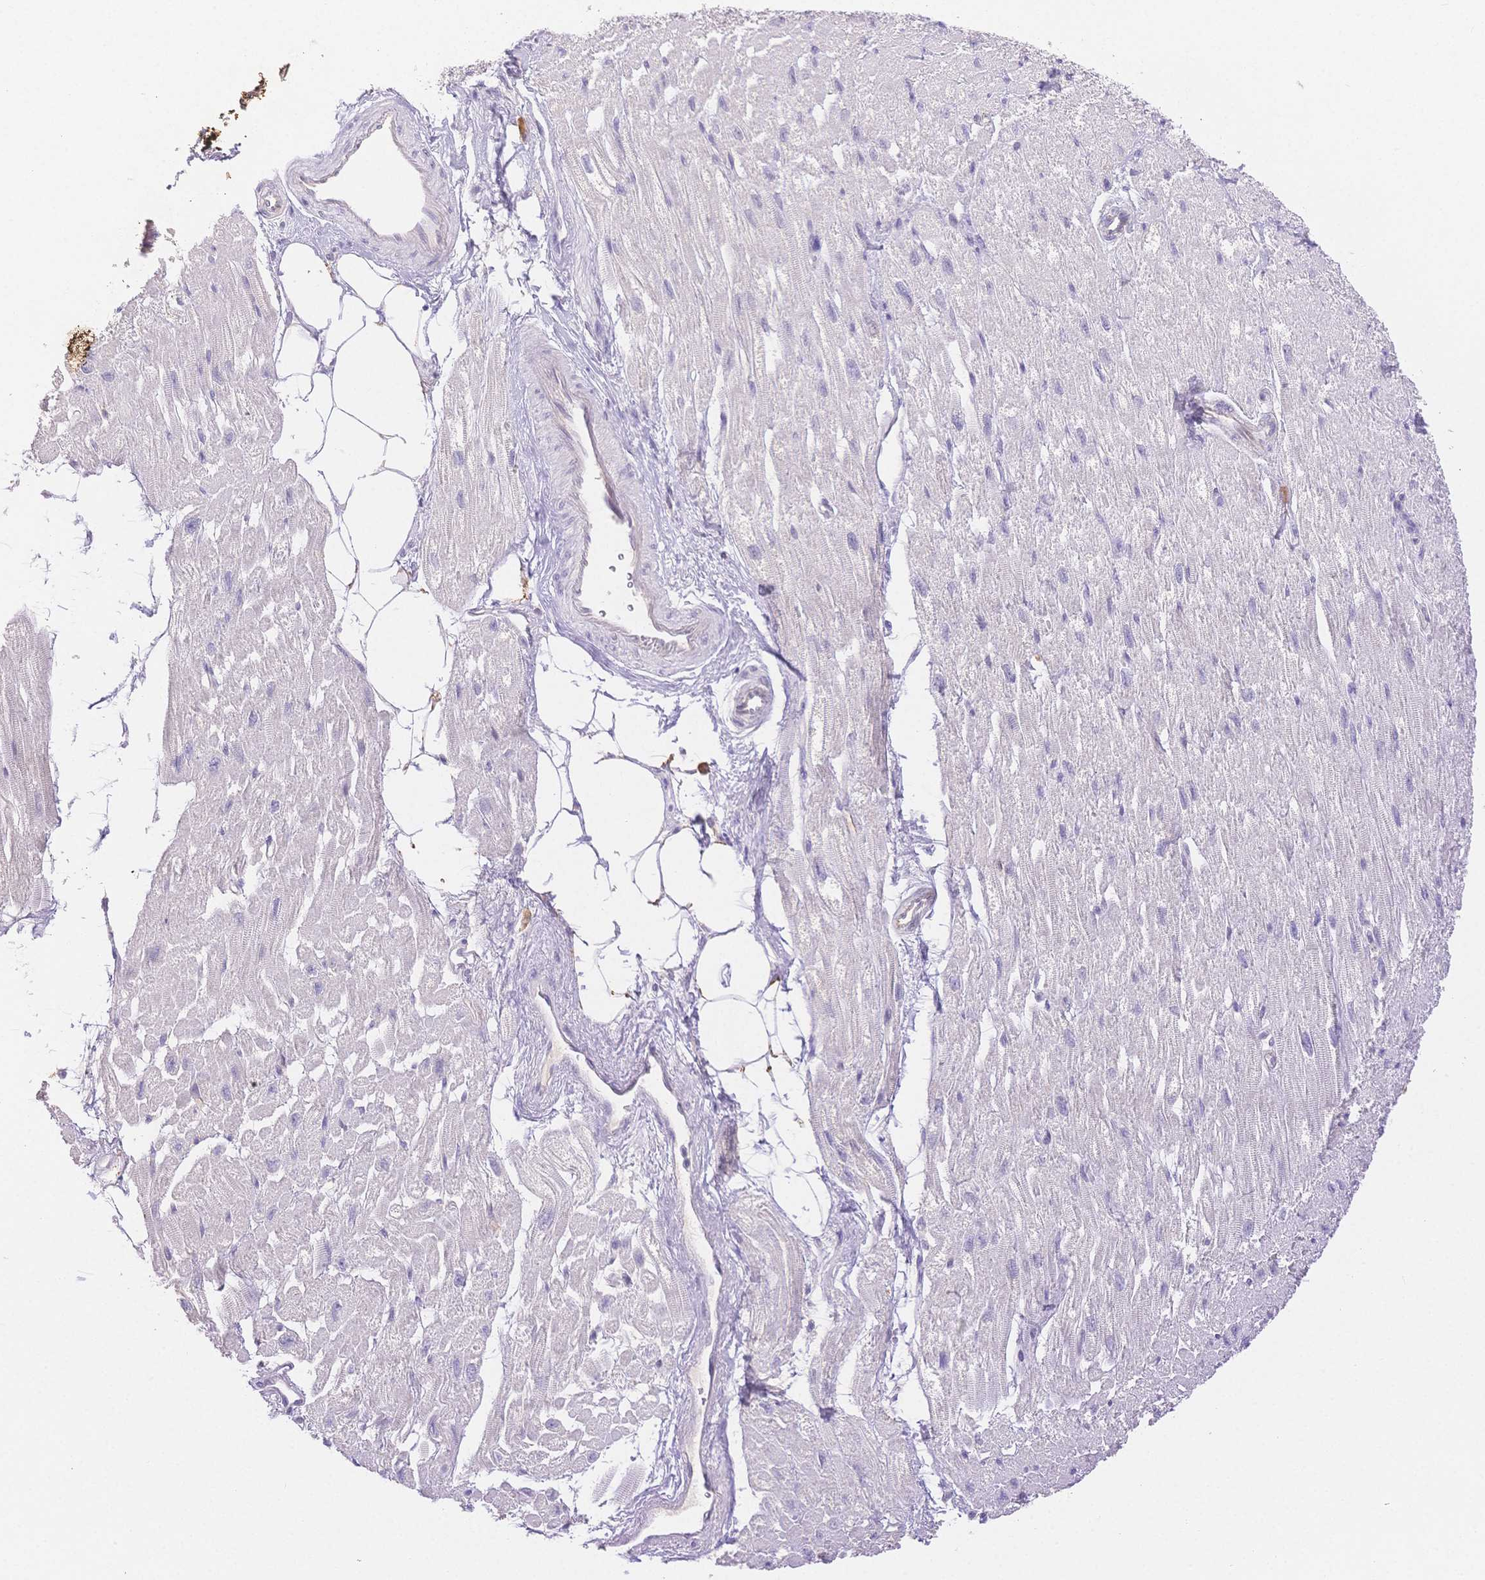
{"staining": {"intensity": "negative", "quantity": "none", "location": "none"}, "tissue": "heart muscle", "cell_type": "Cardiomyocytes", "image_type": "normal", "snomed": [{"axis": "morphology", "description": "Normal tissue, NOS"}, {"axis": "topography", "description": "Heart"}], "caption": "Cardiomyocytes show no significant protein staining in normal heart muscle.", "gene": "WDR54", "patient": {"sex": "female", "age": 62}}